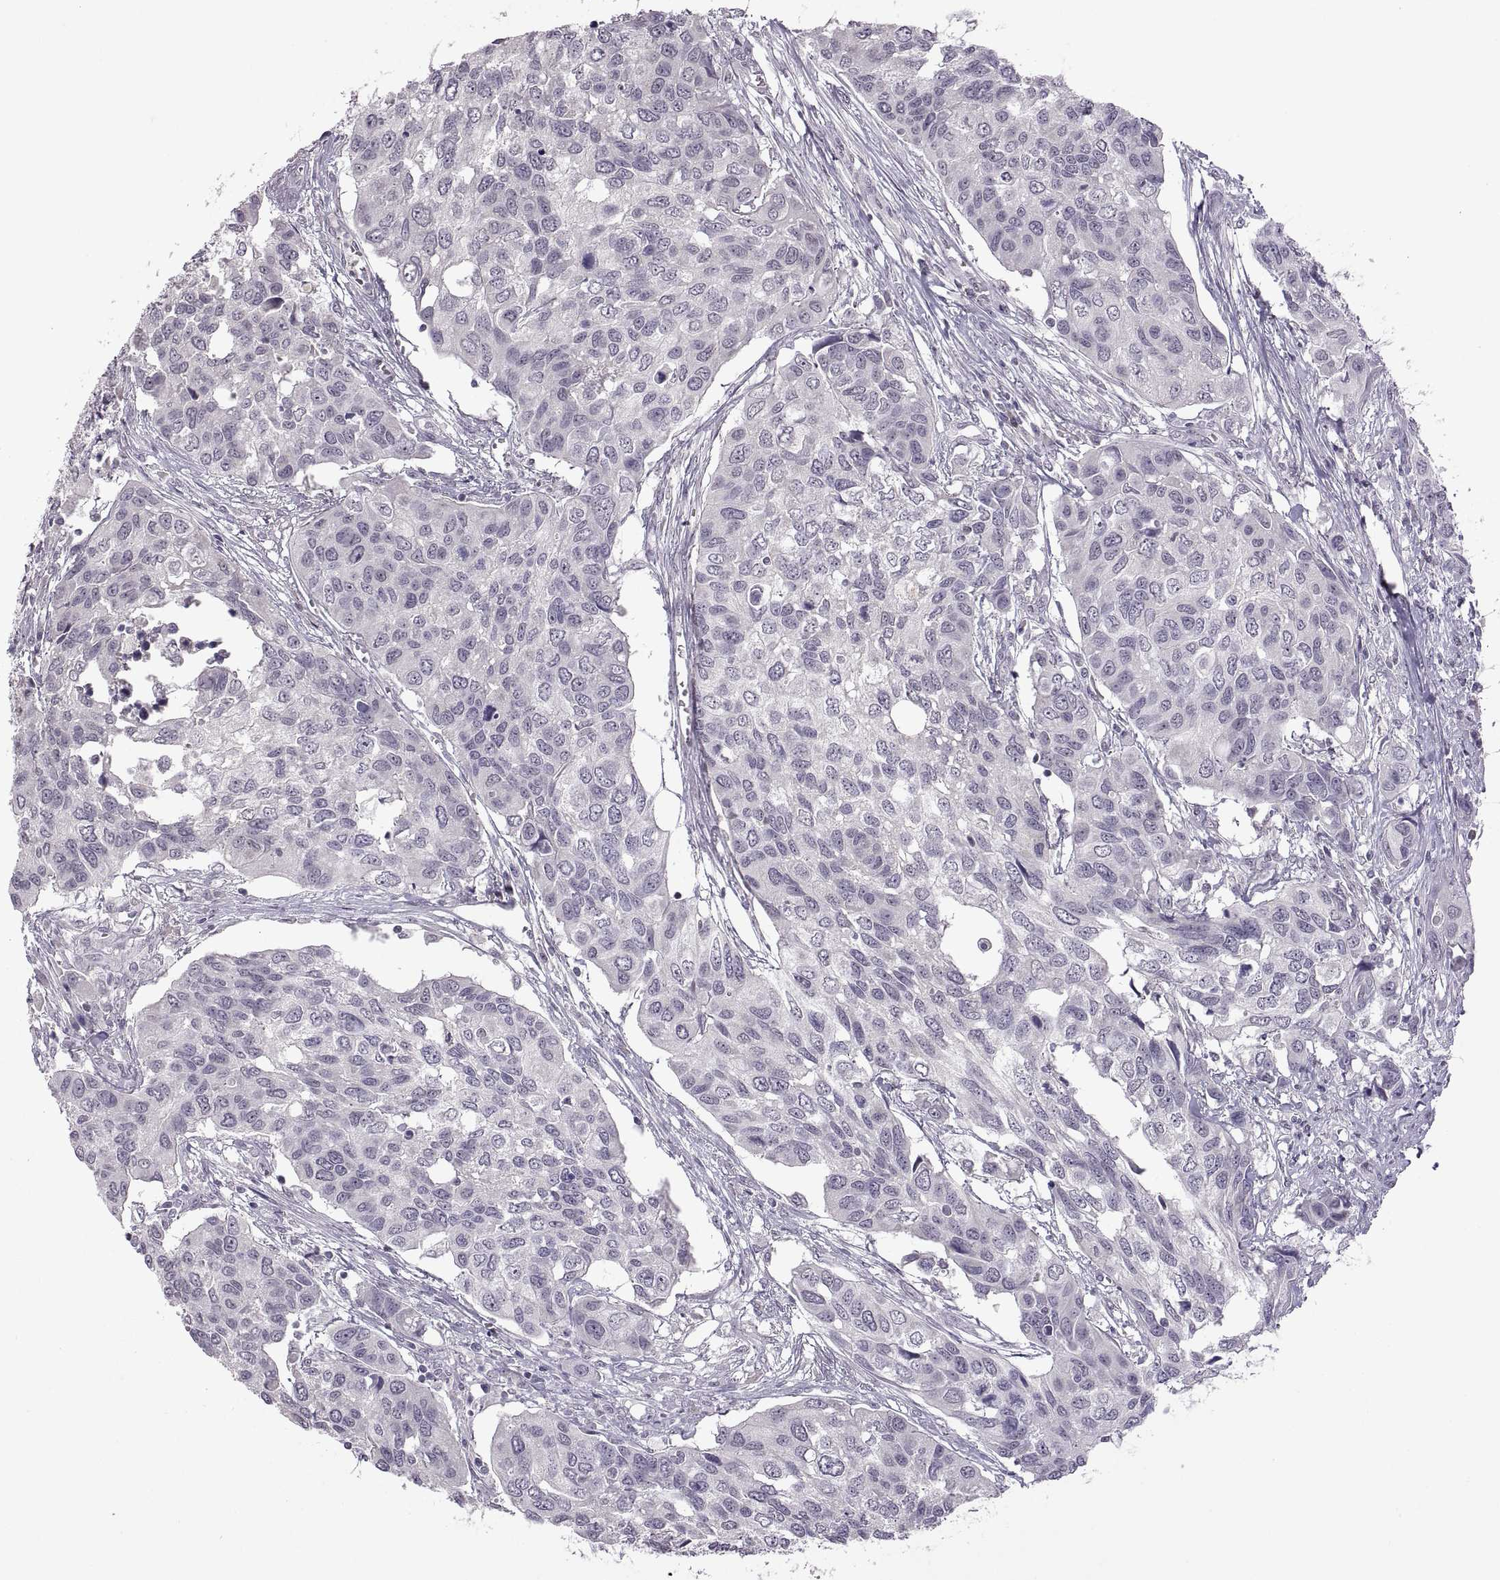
{"staining": {"intensity": "negative", "quantity": "none", "location": "none"}, "tissue": "urothelial cancer", "cell_type": "Tumor cells", "image_type": "cancer", "snomed": [{"axis": "morphology", "description": "Urothelial carcinoma, High grade"}, {"axis": "topography", "description": "Urinary bladder"}], "caption": "Immunohistochemistry (IHC) micrograph of neoplastic tissue: human high-grade urothelial carcinoma stained with DAB (3,3'-diaminobenzidine) exhibits no significant protein positivity in tumor cells.", "gene": "NEK2", "patient": {"sex": "male", "age": 60}}